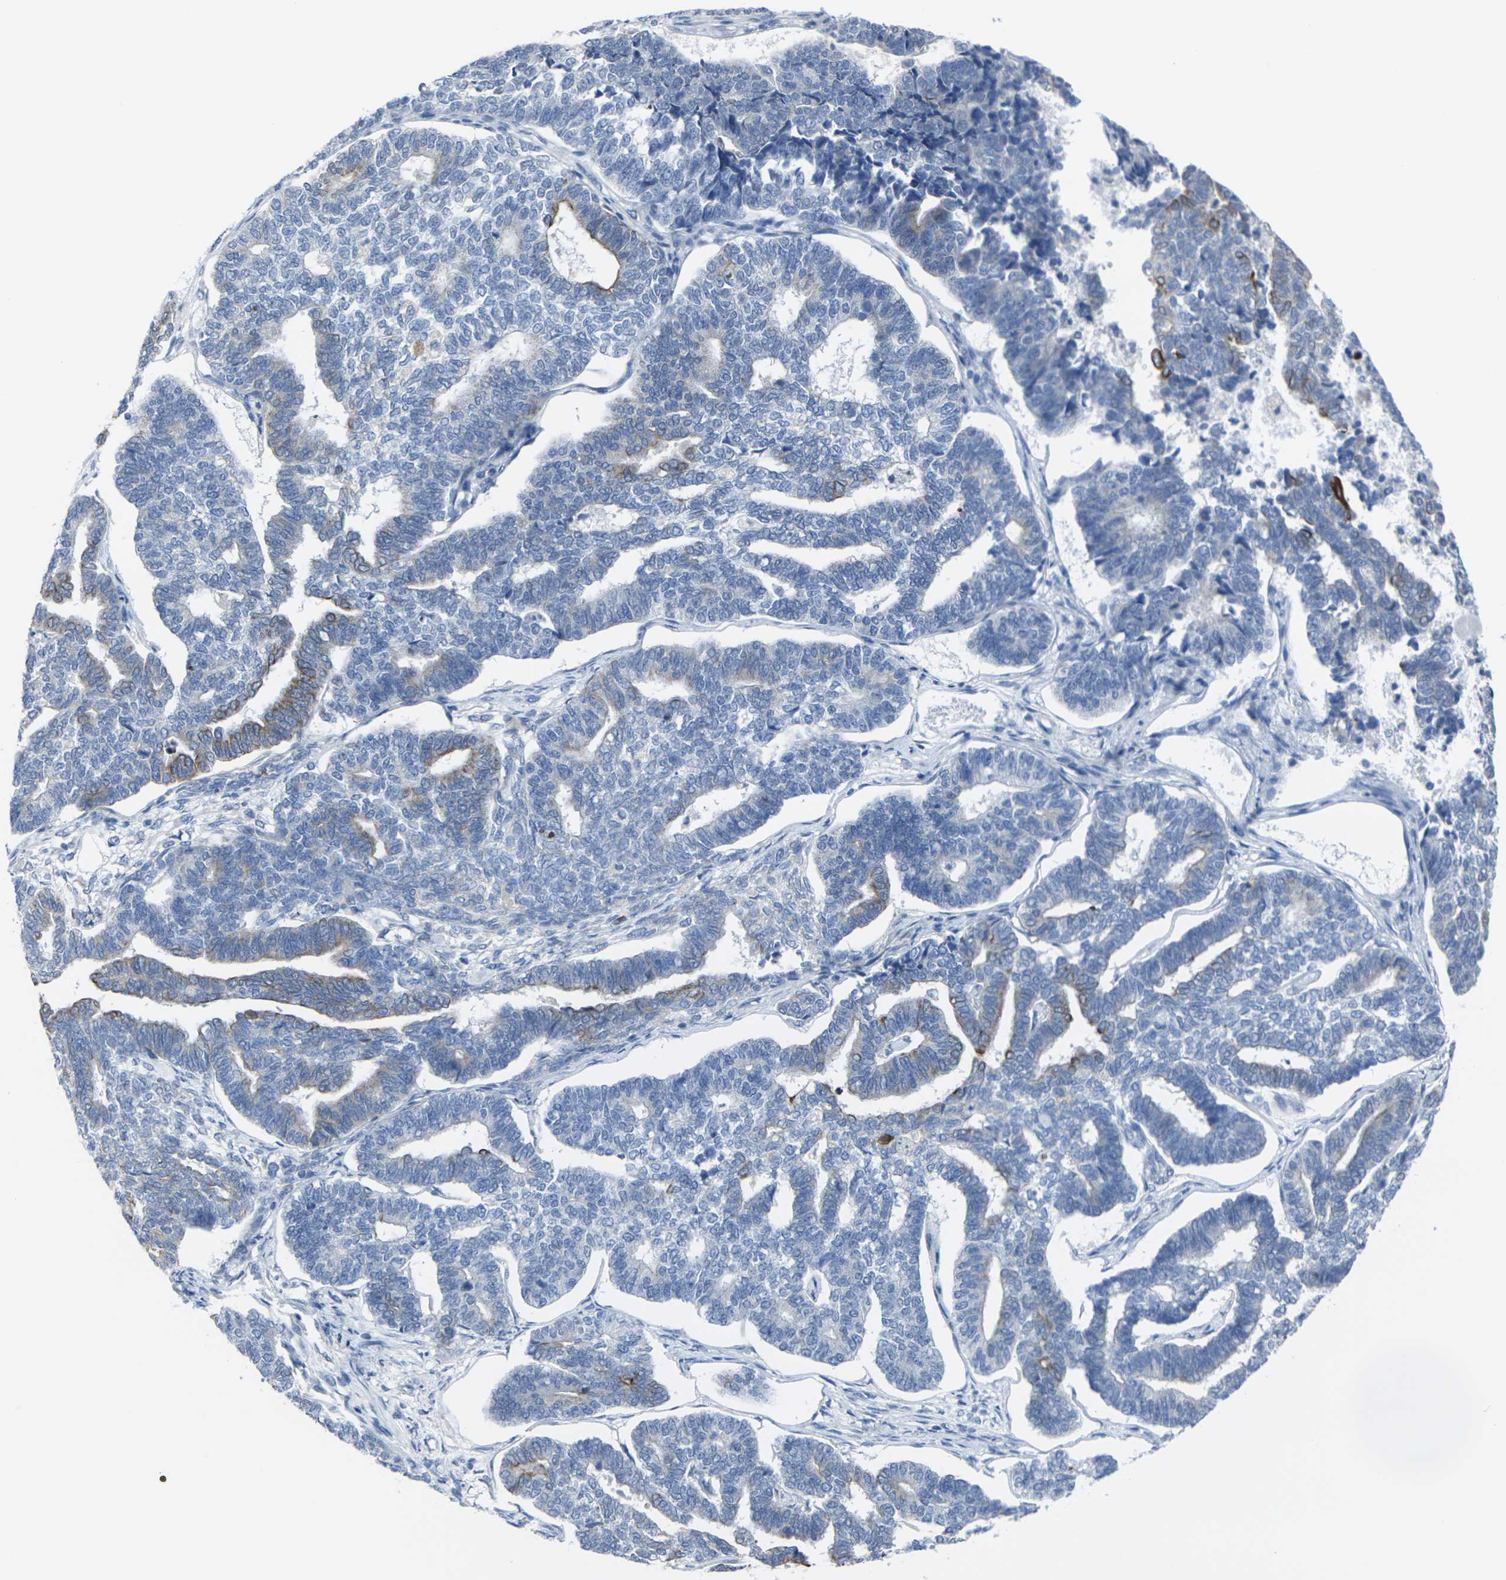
{"staining": {"intensity": "strong", "quantity": "<25%", "location": "cytoplasmic/membranous"}, "tissue": "endometrial cancer", "cell_type": "Tumor cells", "image_type": "cancer", "snomed": [{"axis": "morphology", "description": "Adenocarcinoma, NOS"}, {"axis": "topography", "description": "Endometrium"}], "caption": "Immunohistochemistry of human endometrial cancer exhibits medium levels of strong cytoplasmic/membranous positivity in about <25% of tumor cells.", "gene": "ANKRD46", "patient": {"sex": "female", "age": 70}}